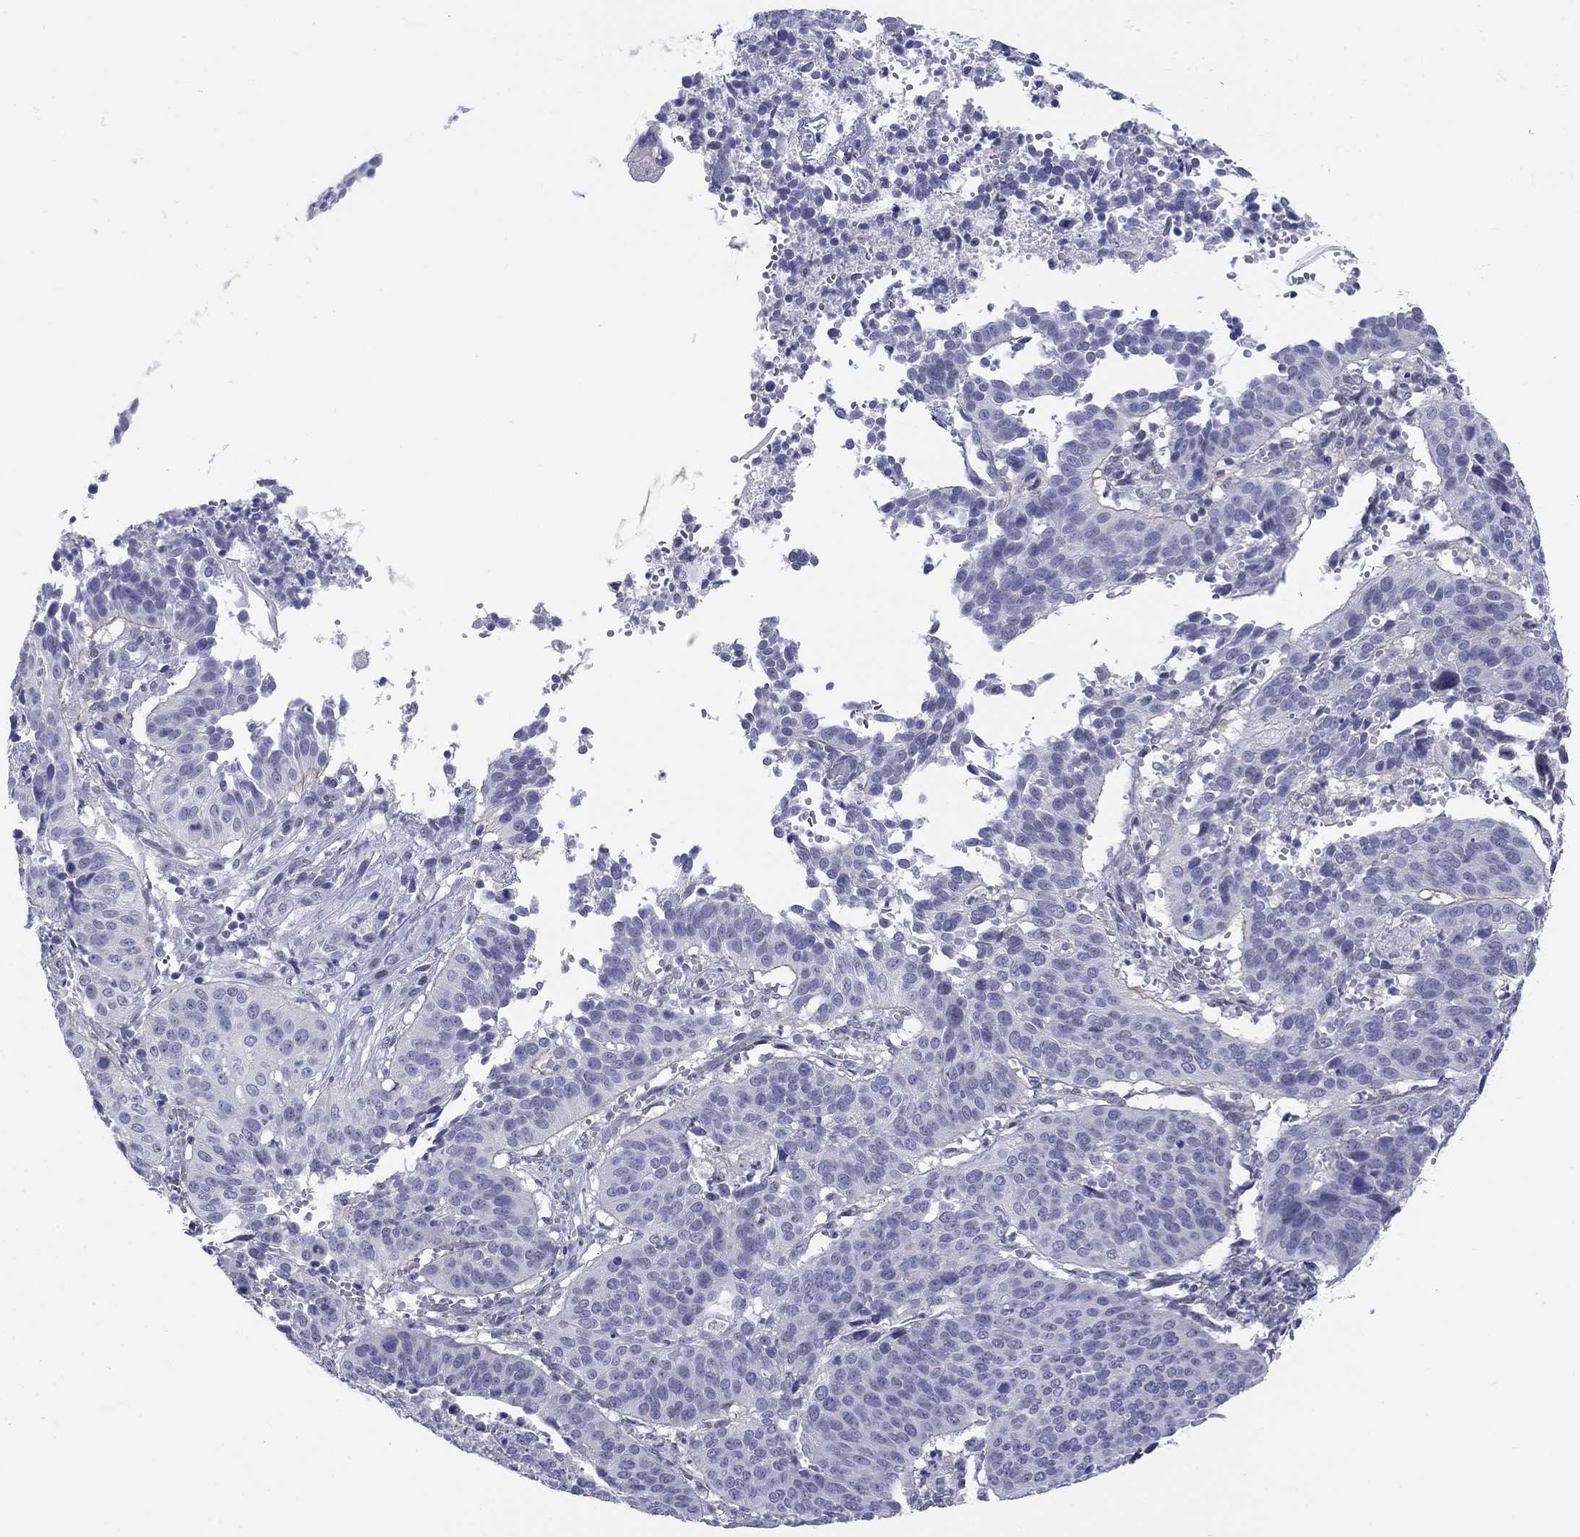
{"staining": {"intensity": "negative", "quantity": "none", "location": "none"}, "tissue": "cervical cancer", "cell_type": "Tumor cells", "image_type": "cancer", "snomed": [{"axis": "morphology", "description": "Normal tissue, NOS"}, {"axis": "morphology", "description": "Squamous cell carcinoma, NOS"}, {"axis": "topography", "description": "Cervix"}], "caption": "Protein analysis of cervical cancer (squamous cell carcinoma) exhibits no significant staining in tumor cells. Nuclei are stained in blue.", "gene": "EGFLAM", "patient": {"sex": "female", "age": 39}}